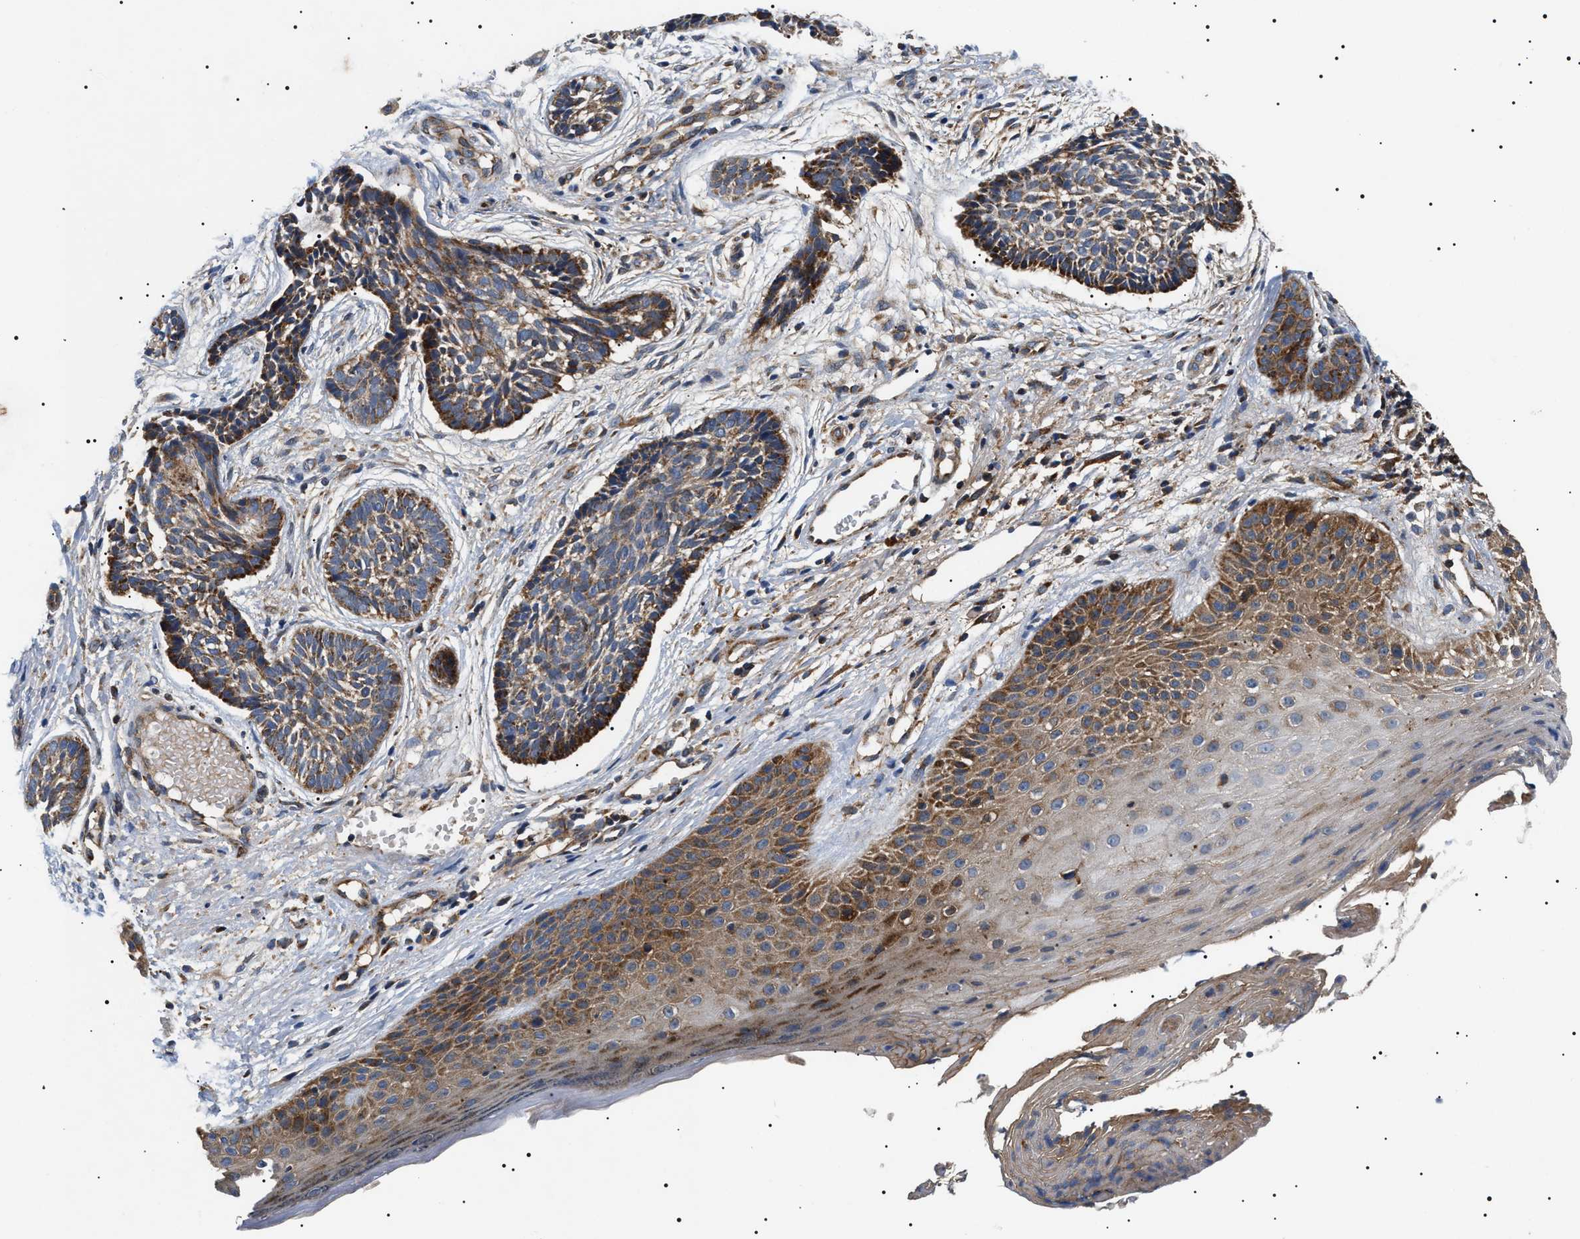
{"staining": {"intensity": "moderate", "quantity": ">75%", "location": "cytoplasmic/membranous"}, "tissue": "skin cancer", "cell_type": "Tumor cells", "image_type": "cancer", "snomed": [{"axis": "morphology", "description": "Normal tissue, NOS"}, {"axis": "morphology", "description": "Basal cell carcinoma"}, {"axis": "topography", "description": "Skin"}], "caption": "Tumor cells reveal medium levels of moderate cytoplasmic/membranous expression in about >75% of cells in skin cancer. The staining was performed using DAB (3,3'-diaminobenzidine), with brown indicating positive protein expression. Nuclei are stained blue with hematoxylin.", "gene": "OXSM", "patient": {"sex": "male", "age": 63}}